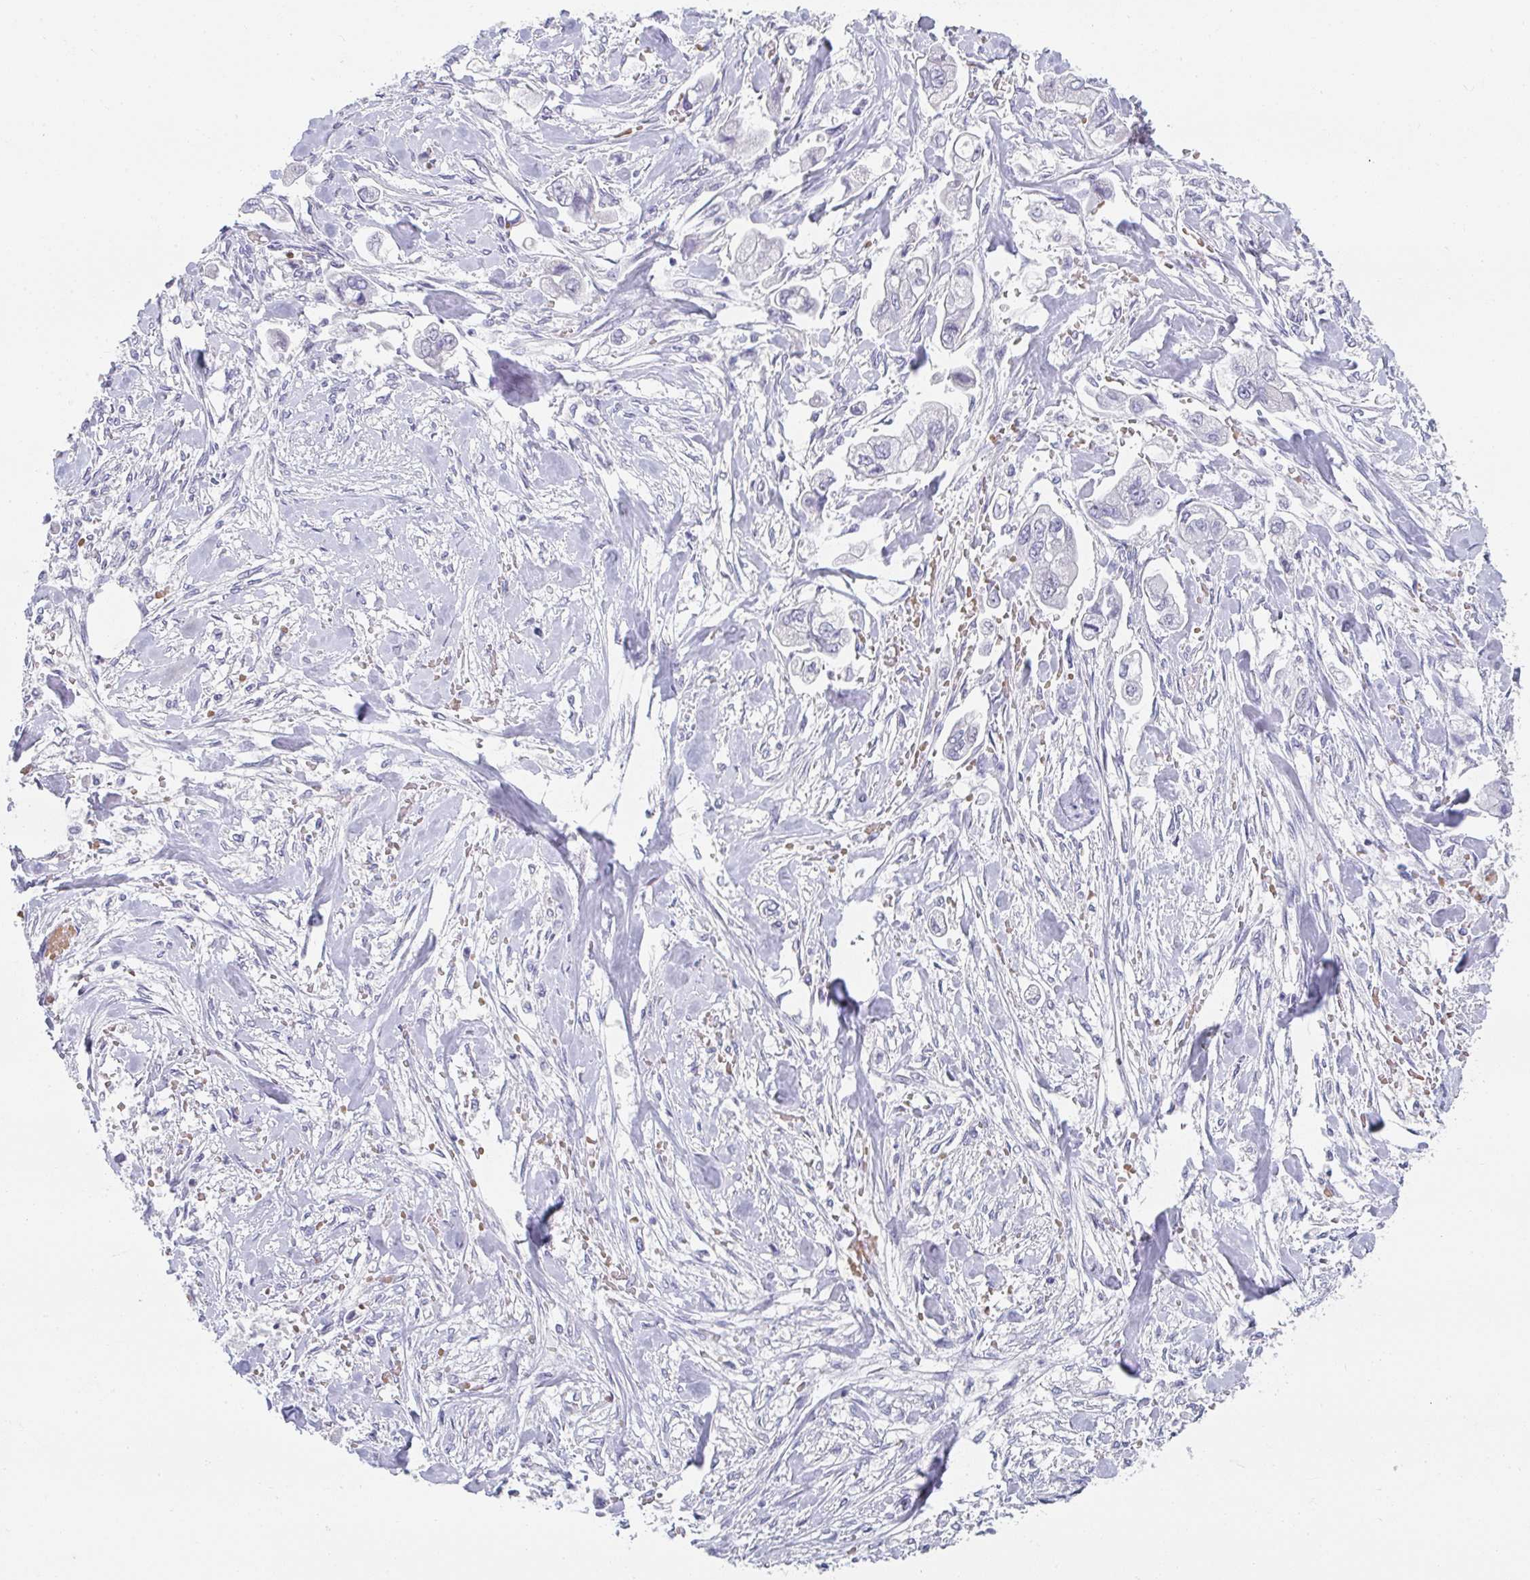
{"staining": {"intensity": "negative", "quantity": "none", "location": "none"}, "tissue": "stomach cancer", "cell_type": "Tumor cells", "image_type": "cancer", "snomed": [{"axis": "morphology", "description": "Adenocarcinoma, NOS"}, {"axis": "topography", "description": "Stomach"}], "caption": "High magnification brightfield microscopy of stomach adenocarcinoma stained with DAB (brown) and counterstained with hematoxylin (blue): tumor cells show no significant positivity.", "gene": "NEU2", "patient": {"sex": "male", "age": 62}}